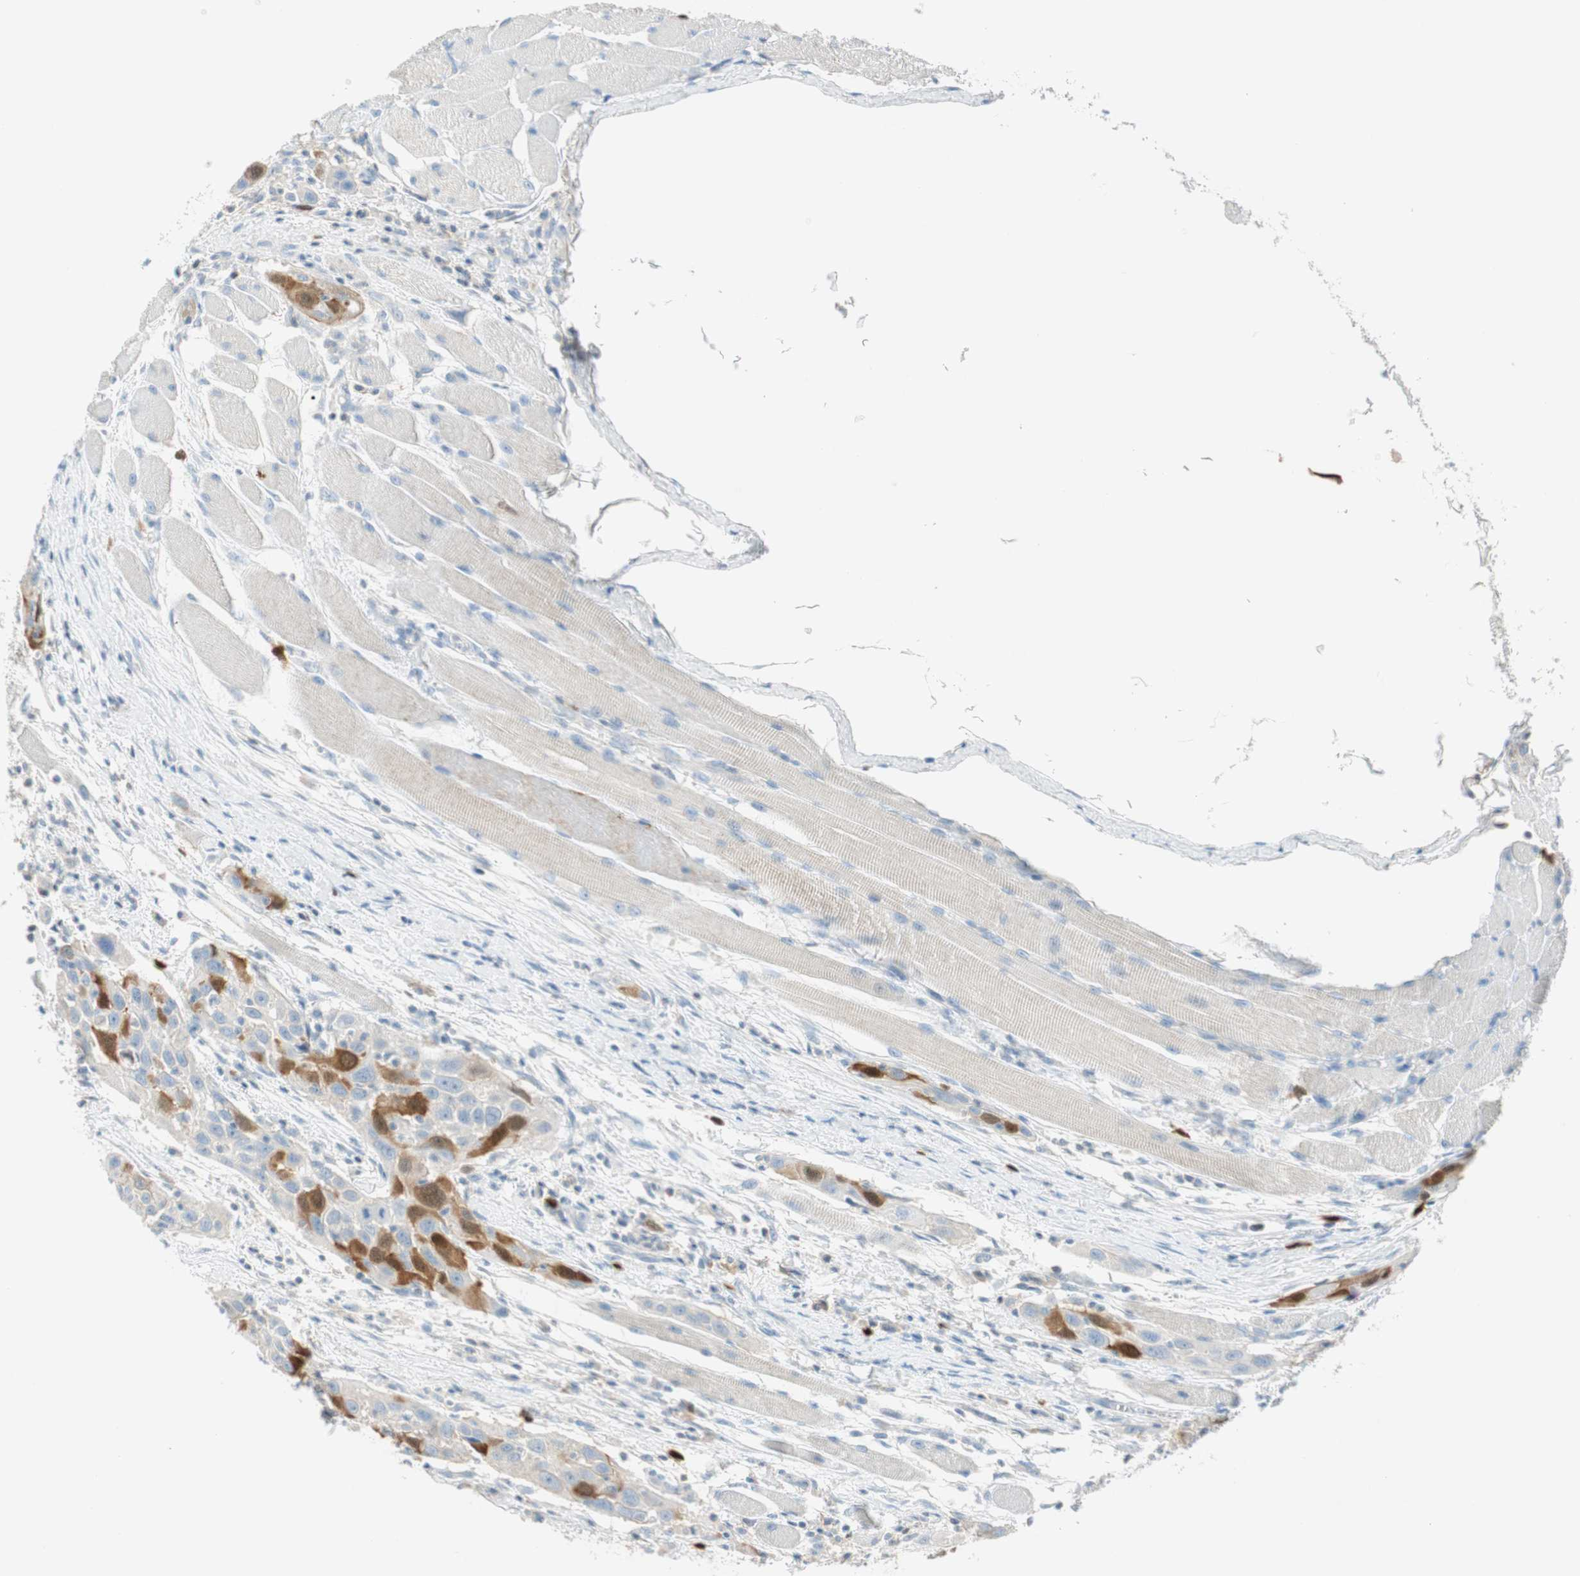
{"staining": {"intensity": "moderate", "quantity": "25%-75%", "location": "cytoplasmic/membranous,nuclear"}, "tissue": "head and neck cancer", "cell_type": "Tumor cells", "image_type": "cancer", "snomed": [{"axis": "morphology", "description": "Squamous cell carcinoma, NOS"}, {"axis": "topography", "description": "Oral tissue"}, {"axis": "topography", "description": "Head-Neck"}], "caption": "Head and neck cancer (squamous cell carcinoma) stained for a protein displays moderate cytoplasmic/membranous and nuclear positivity in tumor cells. (DAB (3,3'-diaminobenzidine) IHC with brightfield microscopy, high magnification).", "gene": "PTTG1", "patient": {"sex": "female", "age": 50}}